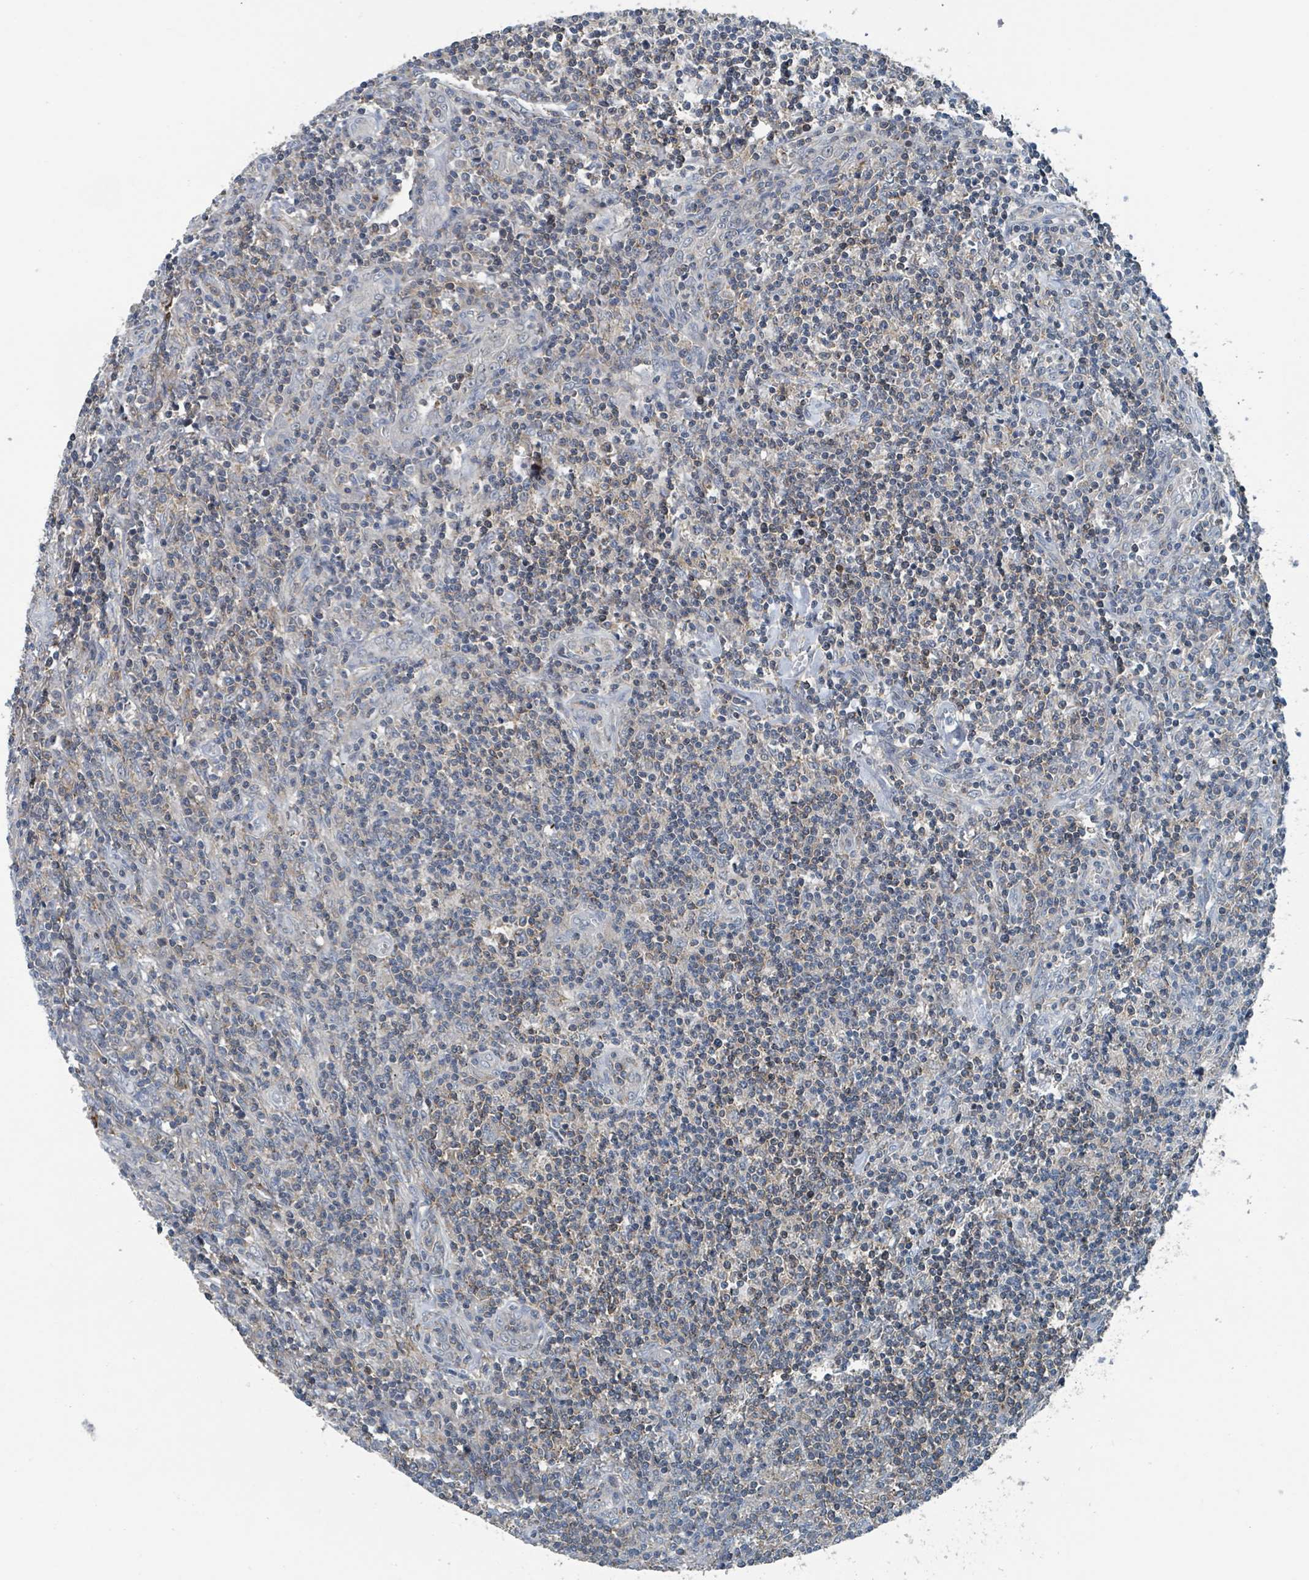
{"staining": {"intensity": "negative", "quantity": "none", "location": "none"}, "tissue": "lymphoma", "cell_type": "Tumor cells", "image_type": "cancer", "snomed": [{"axis": "morphology", "description": "Hodgkin's disease, NOS"}, {"axis": "topography", "description": "Lymph node"}], "caption": "IHC of lymphoma exhibits no expression in tumor cells.", "gene": "ACBD4", "patient": {"sex": "male", "age": 83}}